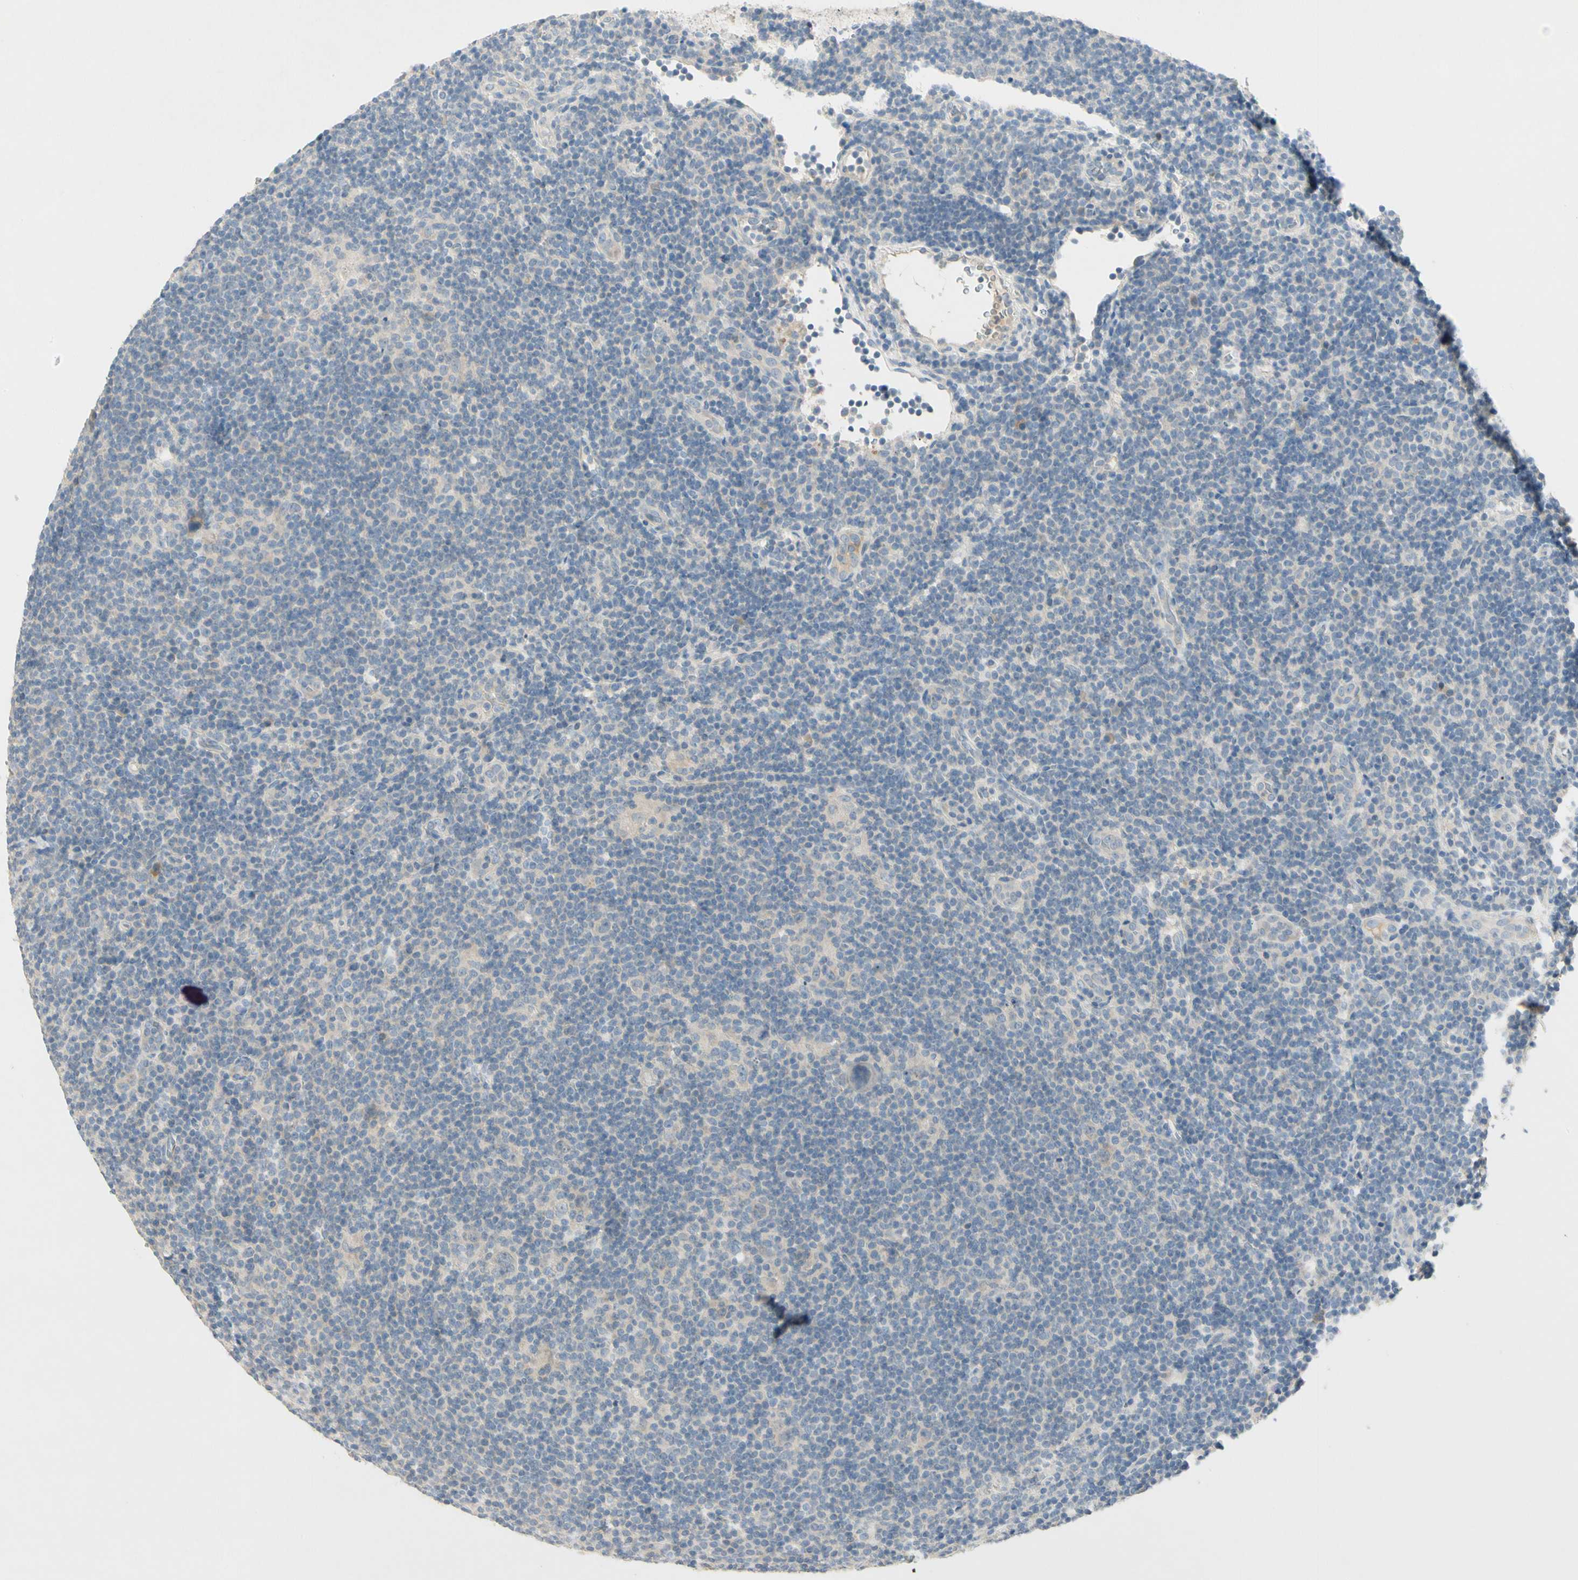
{"staining": {"intensity": "negative", "quantity": "none", "location": "none"}, "tissue": "lymphoma", "cell_type": "Tumor cells", "image_type": "cancer", "snomed": [{"axis": "morphology", "description": "Hodgkin's disease, NOS"}, {"axis": "topography", "description": "Lymph node"}], "caption": "DAB immunohistochemical staining of human Hodgkin's disease exhibits no significant expression in tumor cells.", "gene": "PRSS21", "patient": {"sex": "female", "age": 57}}